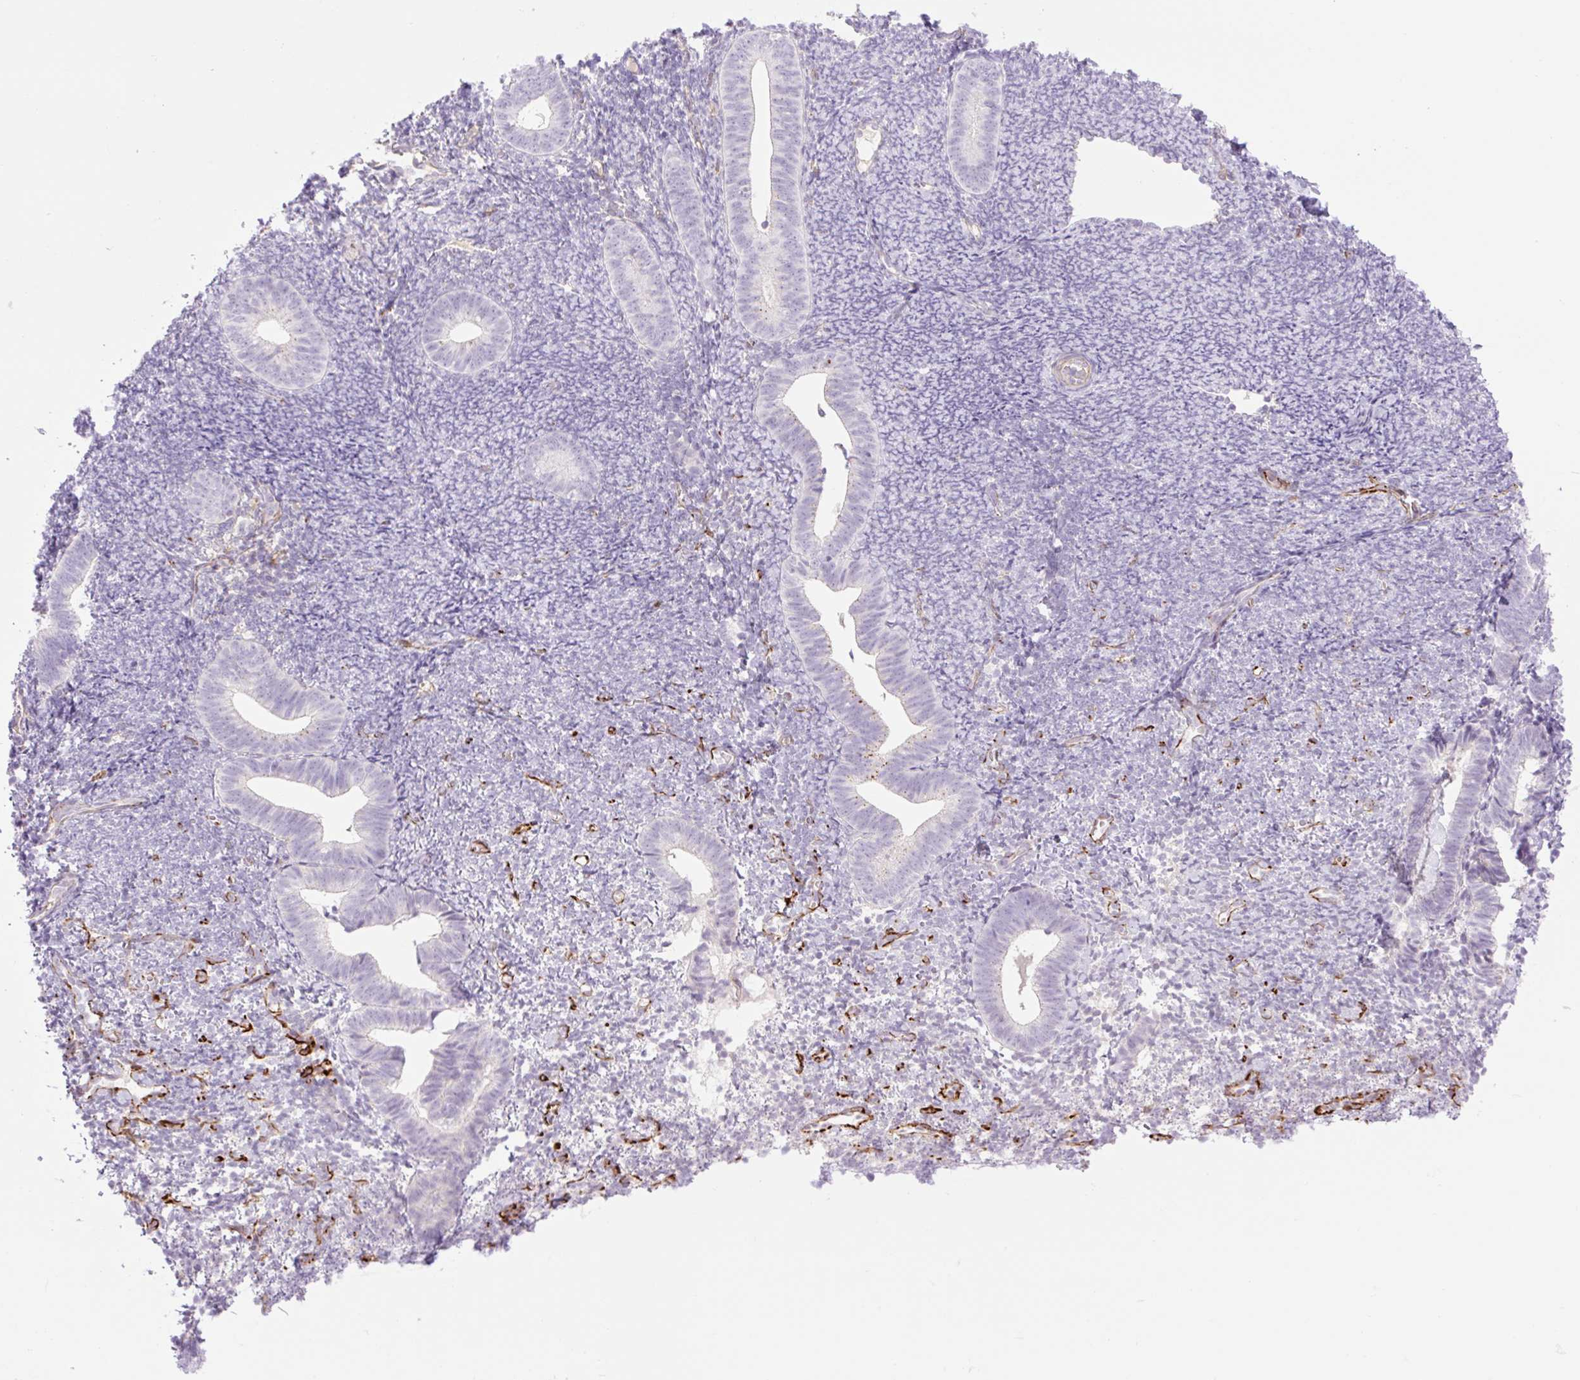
{"staining": {"intensity": "negative", "quantity": "none", "location": "none"}, "tissue": "endometrium", "cell_type": "Cells in endometrial stroma", "image_type": "normal", "snomed": [{"axis": "morphology", "description": "Normal tissue, NOS"}, {"axis": "topography", "description": "Endometrium"}], "caption": "The micrograph shows no staining of cells in endometrial stroma in unremarkable endometrium.", "gene": "ZFYVE21", "patient": {"sex": "female", "age": 39}}